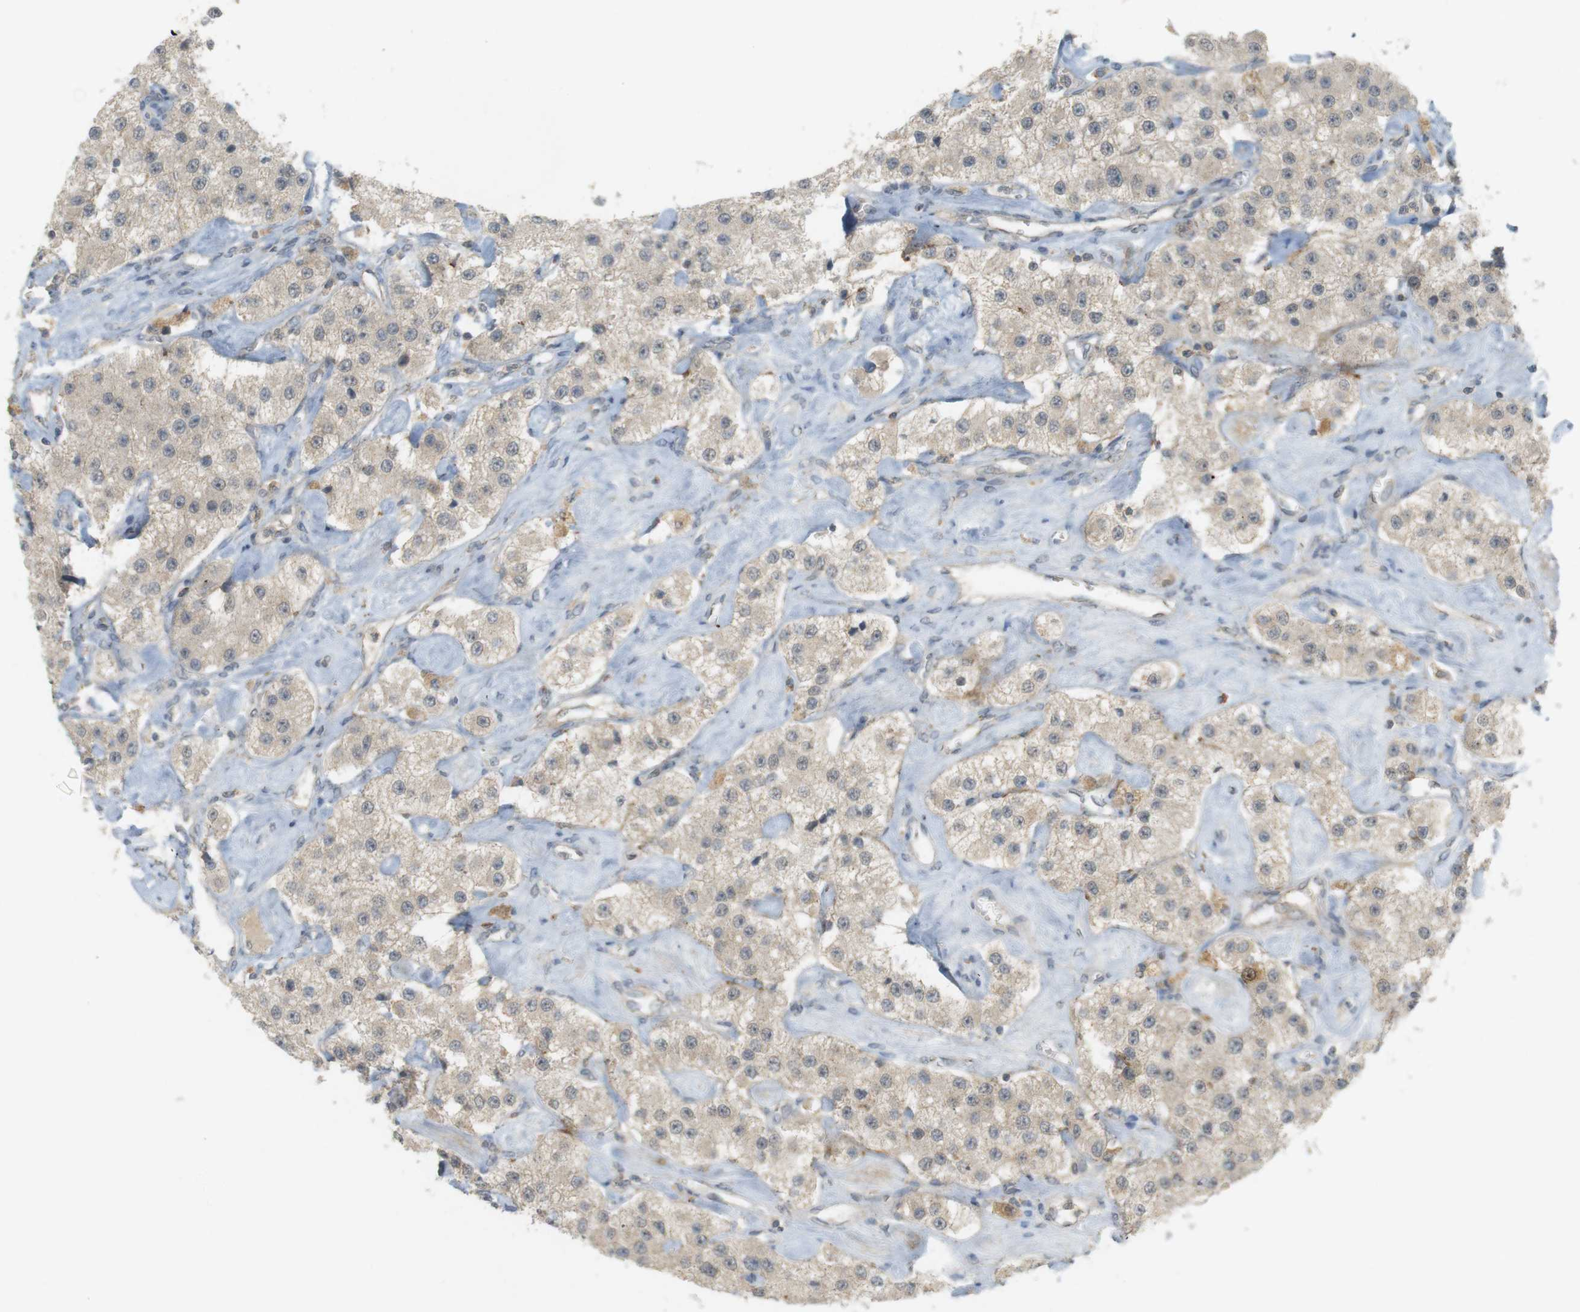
{"staining": {"intensity": "negative", "quantity": "none", "location": "none"}, "tissue": "carcinoid", "cell_type": "Tumor cells", "image_type": "cancer", "snomed": [{"axis": "morphology", "description": "Carcinoid, malignant, NOS"}, {"axis": "topography", "description": "Pancreas"}], "caption": "Immunohistochemical staining of carcinoid (malignant) demonstrates no significant expression in tumor cells.", "gene": "TTK", "patient": {"sex": "male", "age": 41}}